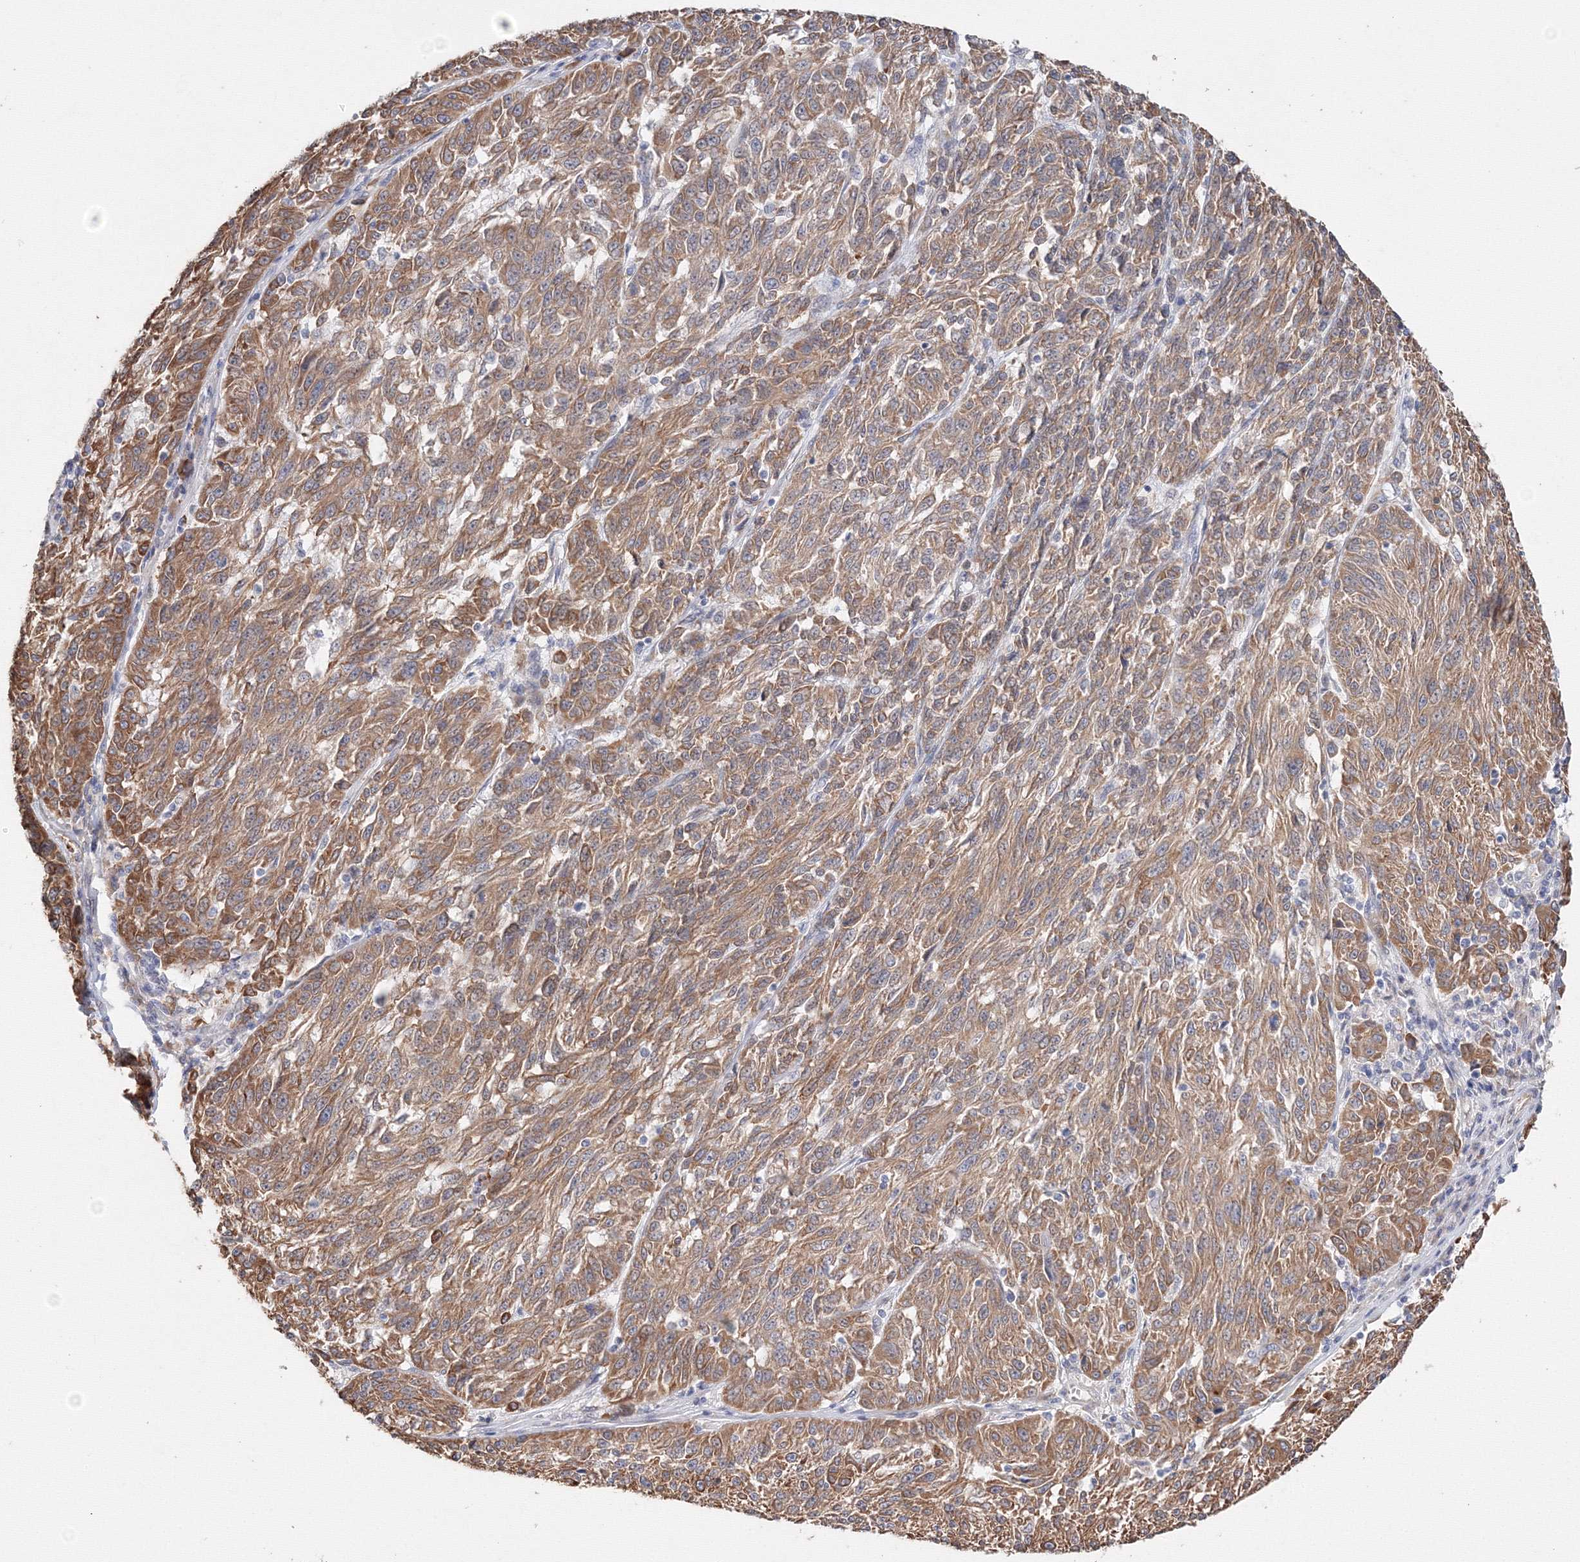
{"staining": {"intensity": "moderate", "quantity": ">75%", "location": "cytoplasmic/membranous"}, "tissue": "melanoma", "cell_type": "Tumor cells", "image_type": "cancer", "snomed": [{"axis": "morphology", "description": "Malignant melanoma, NOS"}, {"axis": "topography", "description": "Skin"}], "caption": "Human malignant melanoma stained with a brown dye reveals moderate cytoplasmic/membranous positive positivity in about >75% of tumor cells.", "gene": "DHRS12", "patient": {"sex": "male", "age": 53}}